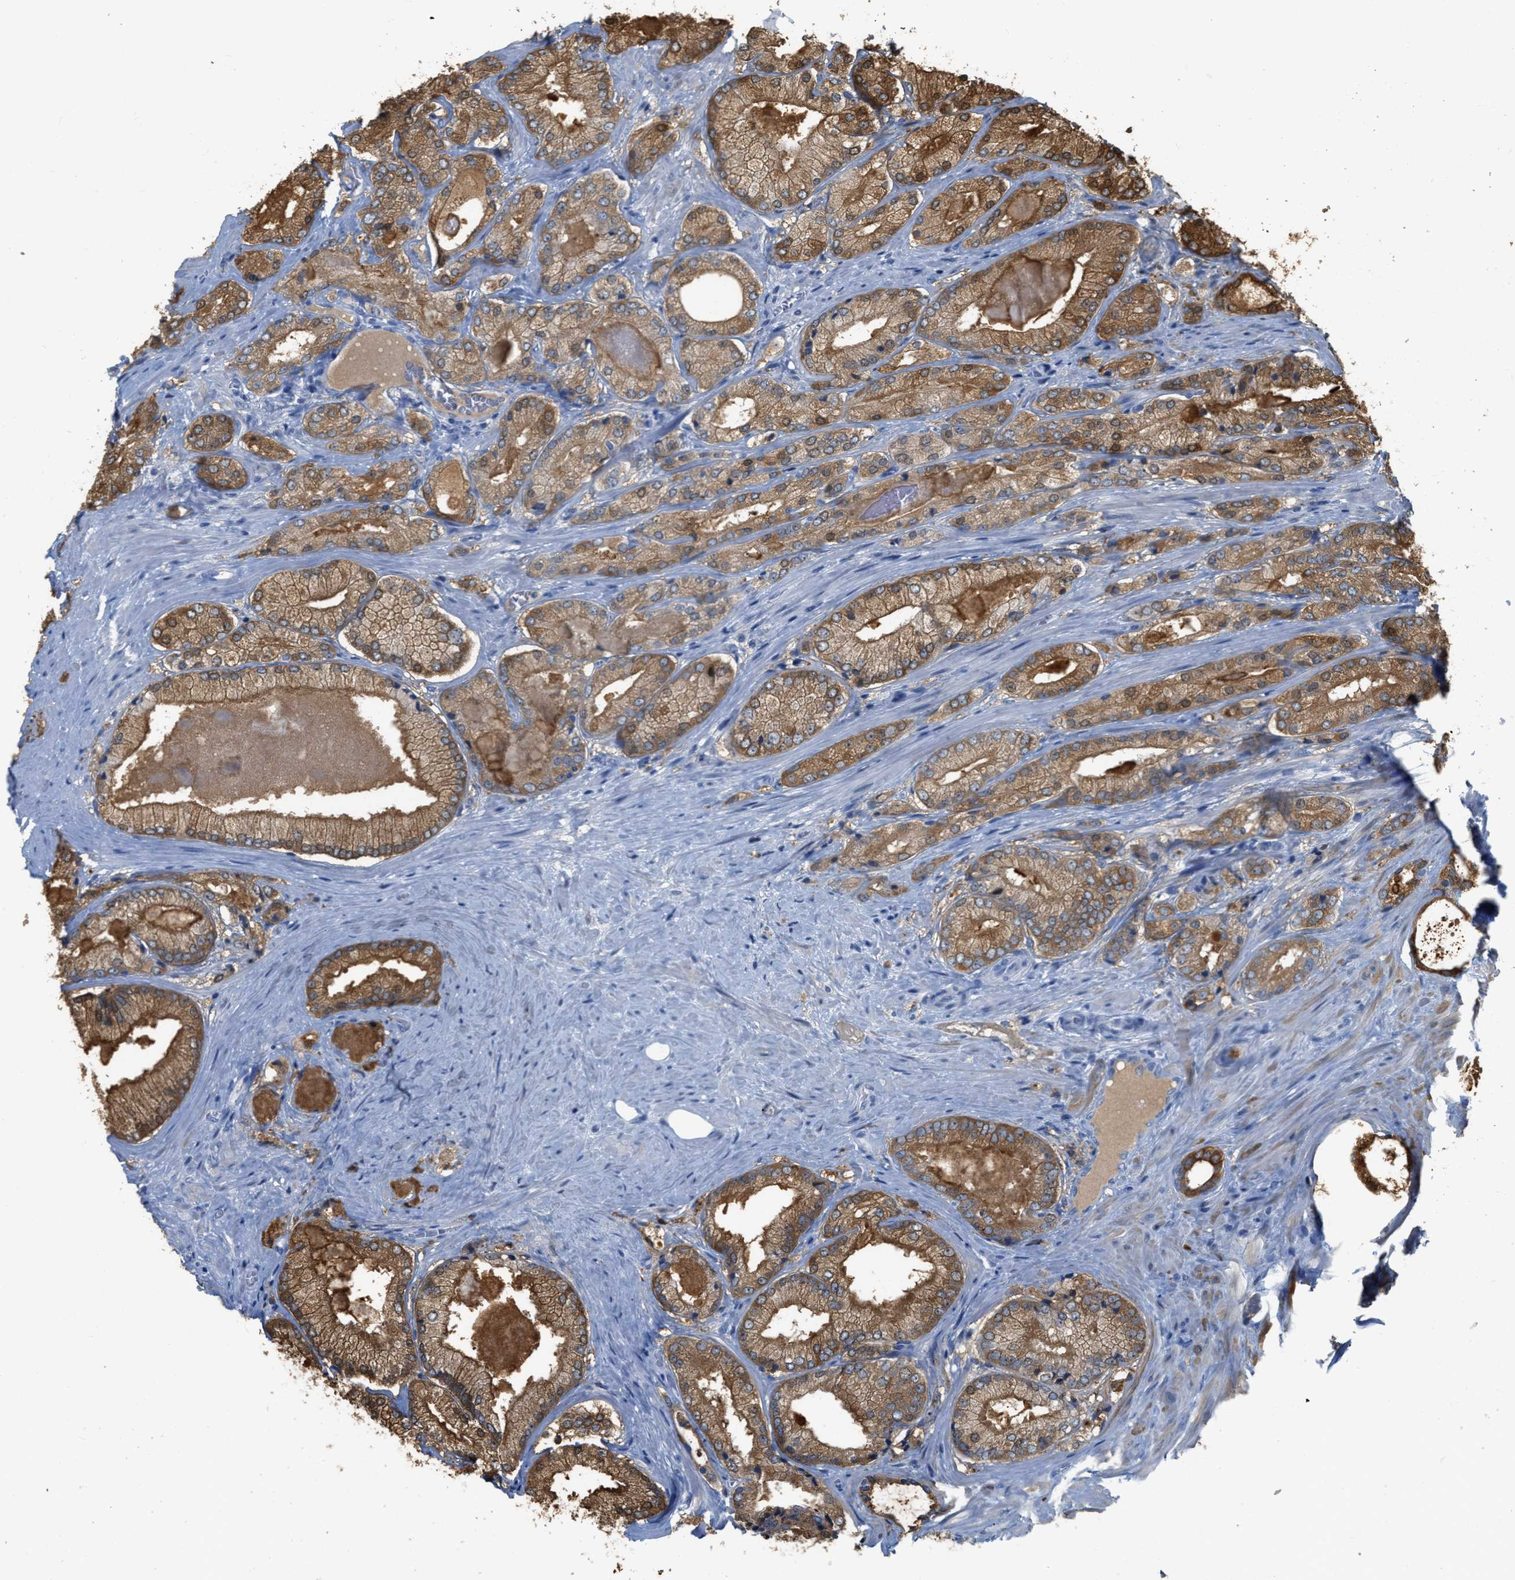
{"staining": {"intensity": "moderate", "quantity": ">75%", "location": "cytoplasmic/membranous"}, "tissue": "prostate cancer", "cell_type": "Tumor cells", "image_type": "cancer", "snomed": [{"axis": "morphology", "description": "Adenocarcinoma, Low grade"}, {"axis": "topography", "description": "Prostate"}], "caption": "High-magnification brightfield microscopy of adenocarcinoma (low-grade) (prostate) stained with DAB (brown) and counterstained with hematoxylin (blue). tumor cells exhibit moderate cytoplasmic/membranous expression is seen in approximately>75% of cells.", "gene": "CRYM", "patient": {"sex": "male", "age": 65}}